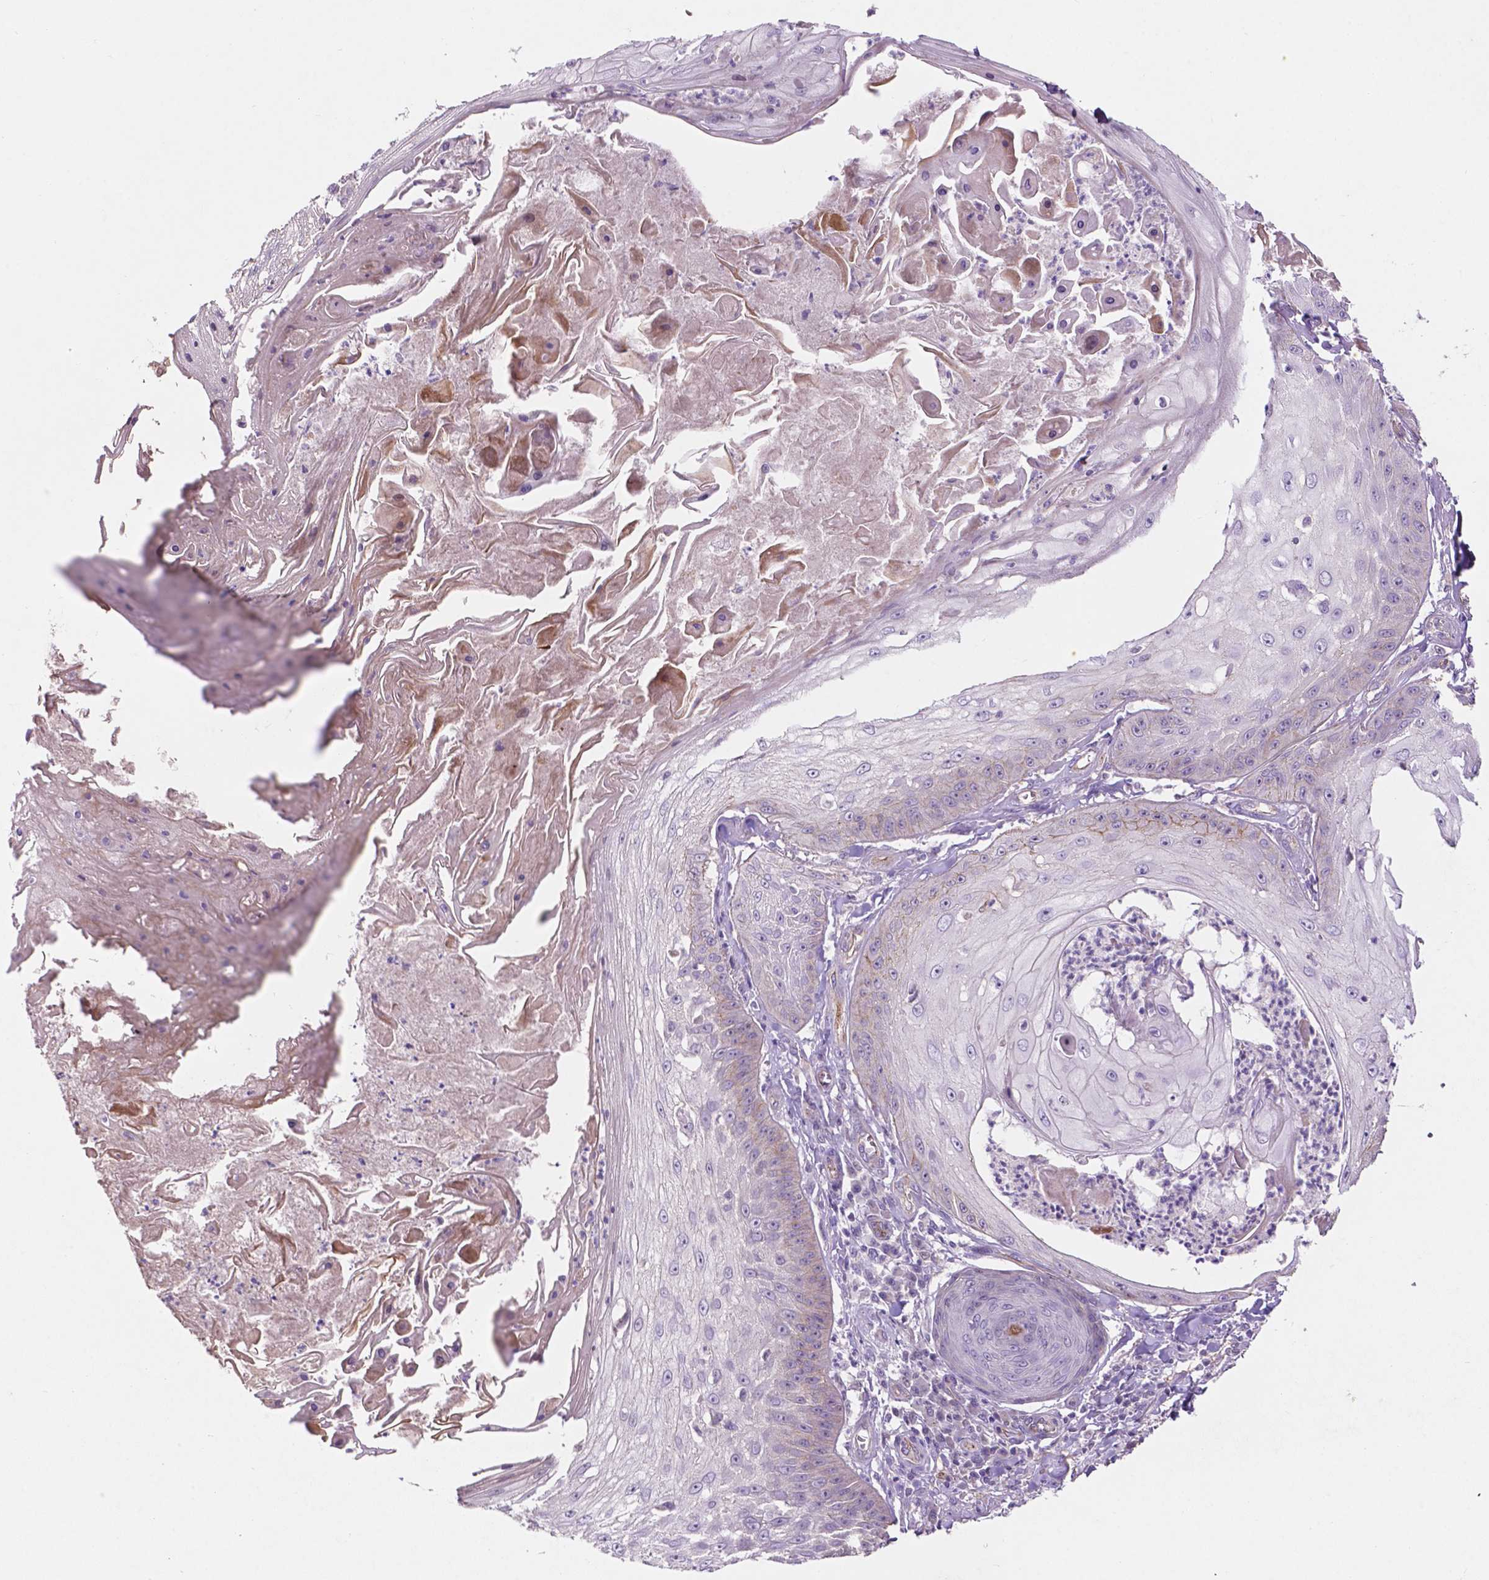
{"staining": {"intensity": "weak", "quantity": "<25%", "location": "cytoplasmic/membranous"}, "tissue": "skin cancer", "cell_type": "Tumor cells", "image_type": "cancer", "snomed": [{"axis": "morphology", "description": "Squamous cell carcinoma, NOS"}, {"axis": "topography", "description": "Skin"}], "caption": "A micrograph of squamous cell carcinoma (skin) stained for a protein reveals no brown staining in tumor cells. (Brightfield microscopy of DAB (3,3'-diaminobenzidine) immunohistochemistry at high magnification).", "gene": "ARL5C", "patient": {"sex": "male", "age": 70}}